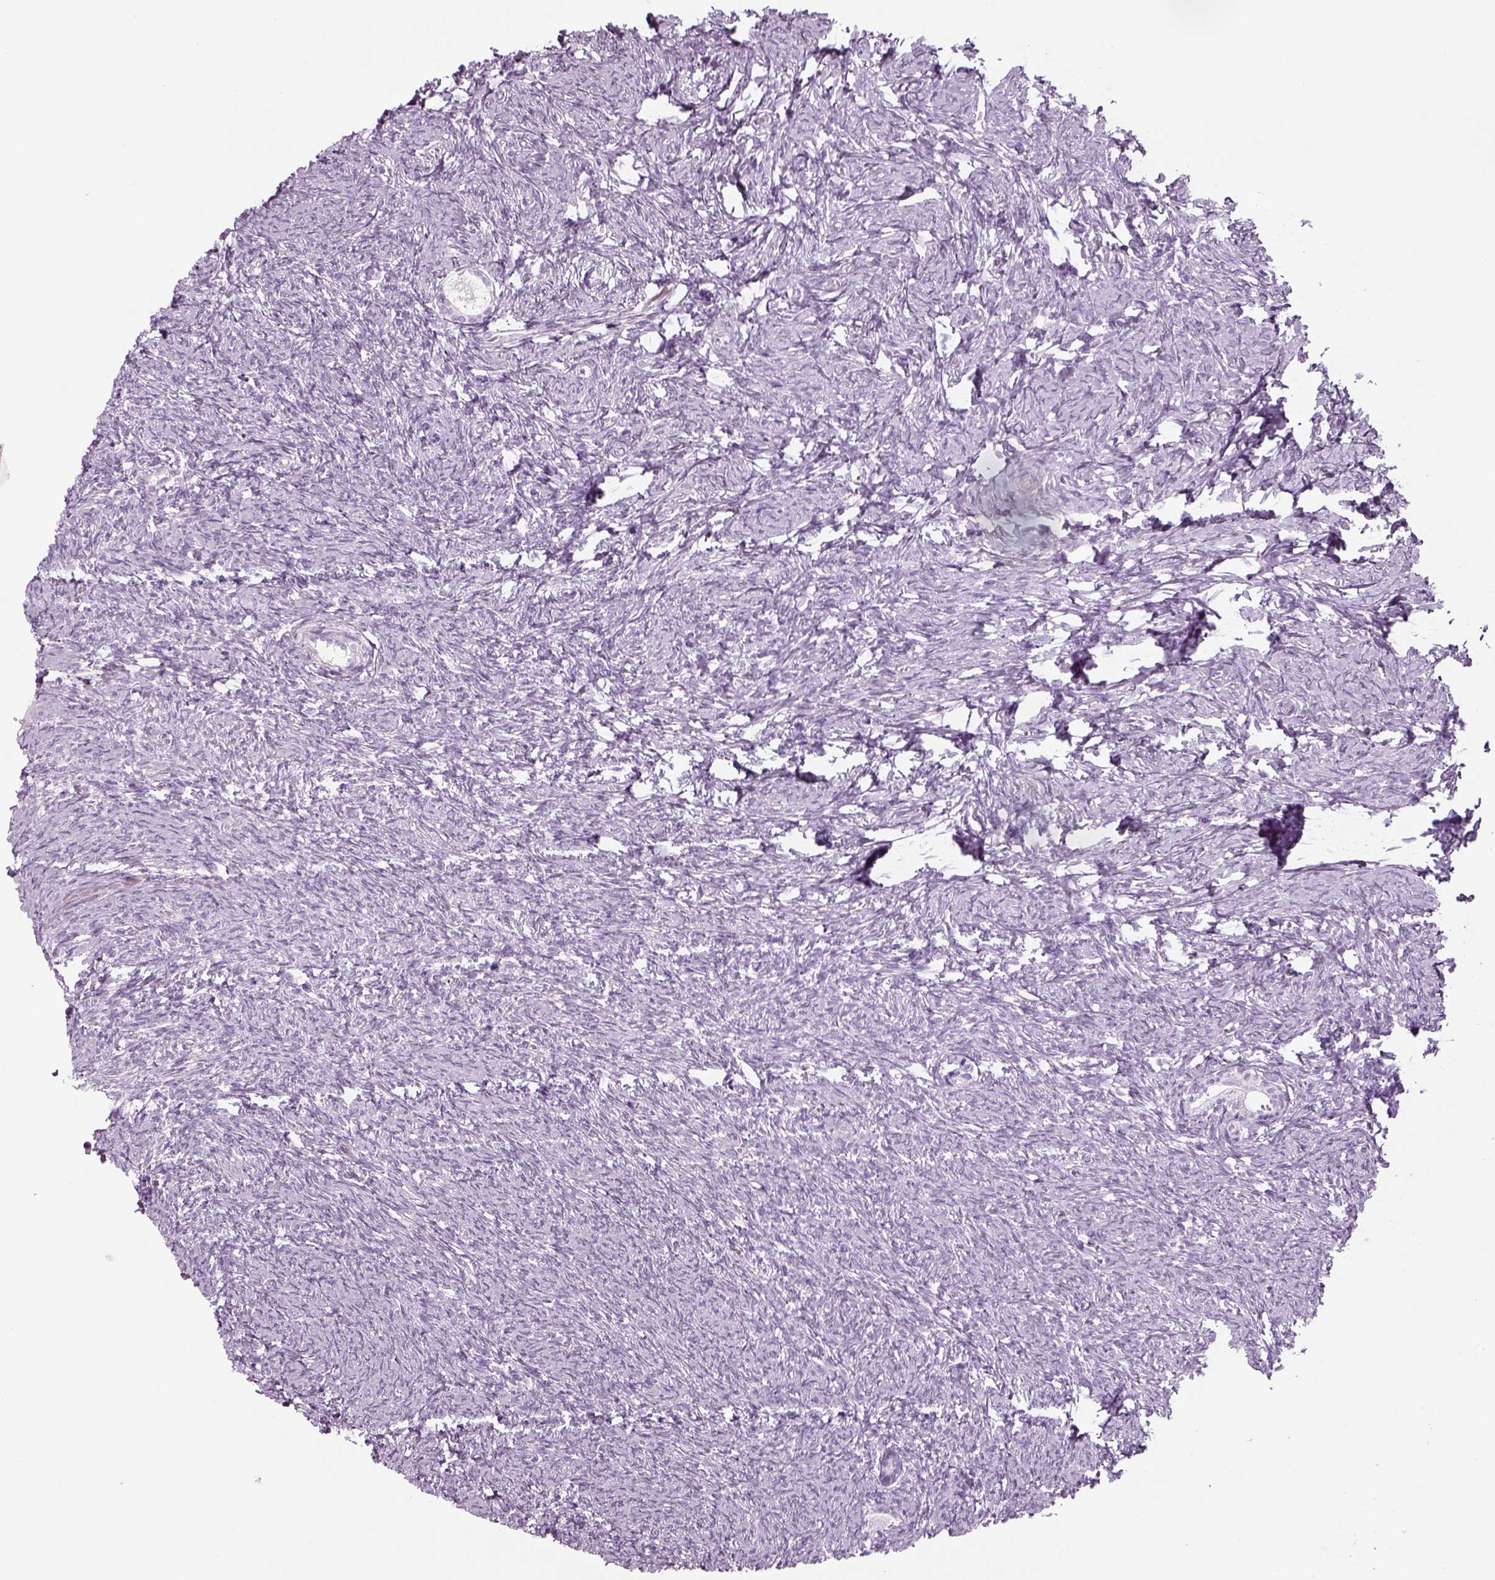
{"staining": {"intensity": "negative", "quantity": "none", "location": "none"}, "tissue": "ovary", "cell_type": "Follicle cells", "image_type": "normal", "snomed": [{"axis": "morphology", "description": "Normal tissue, NOS"}, {"axis": "topography", "description": "Ovary"}], "caption": "Immunohistochemical staining of benign ovary reveals no significant staining in follicle cells. (DAB (3,3'-diaminobenzidine) immunohistochemistry visualized using brightfield microscopy, high magnification).", "gene": "SAG", "patient": {"sex": "female", "age": 39}}